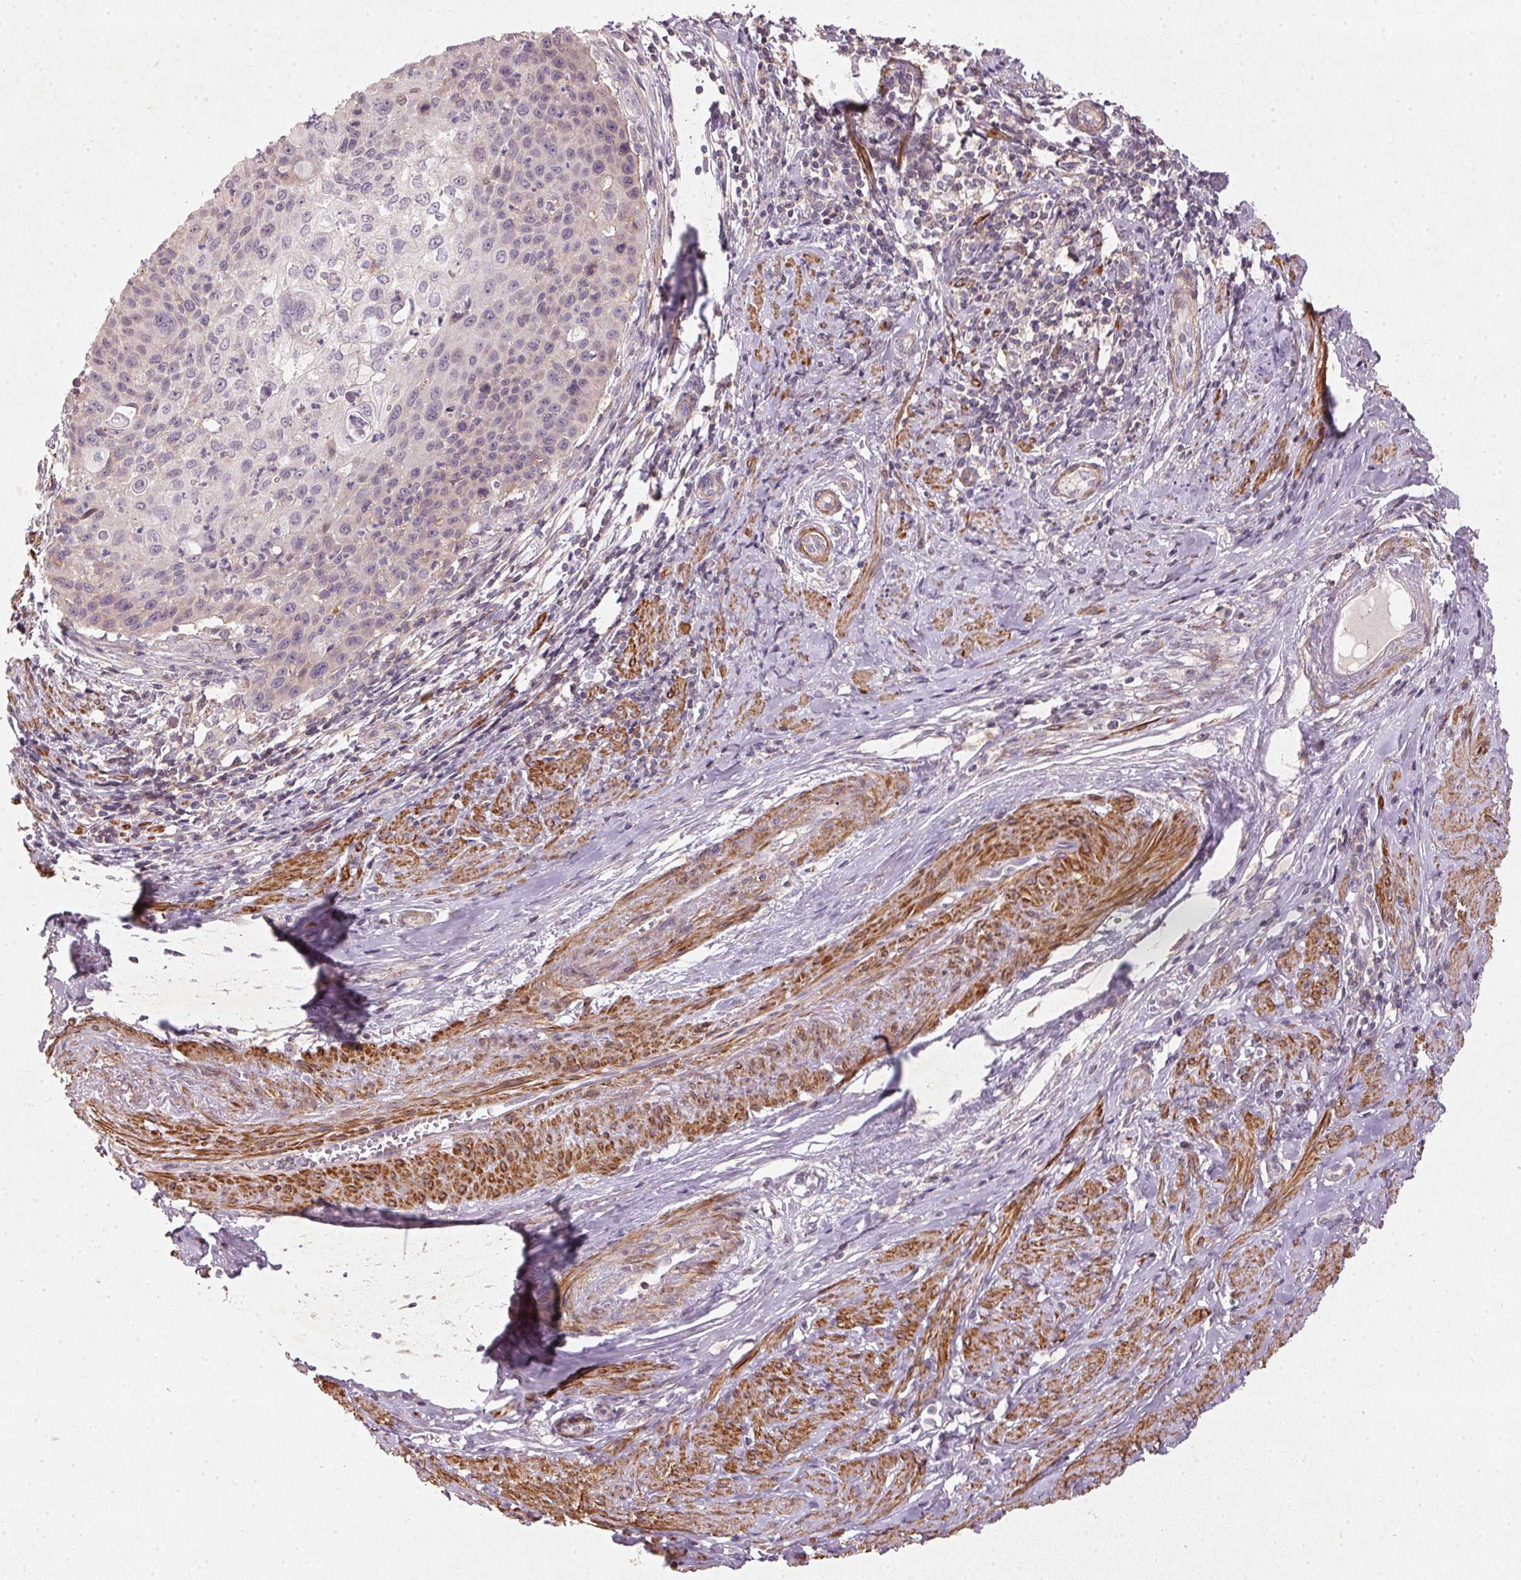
{"staining": {"intensity": "weak", "quantity": "<25%", "location": "cytoplasmic/membranous"}, "tissue": "cervical cancer", "cell_type": "Tumor cells", "image_type": "cancer", "snomed": [{"axis": "morphology", "description": "Squamous cell carcinoma, NOS"}, {"axis": "topography", "description": "Cervix"}], "caption": "A photomicrograph of human cervical squamous cell carcinoma is negative for staining in tumor cells.", "gene": "KCNK15", "patient": {"sex": "female", "age": 65}}